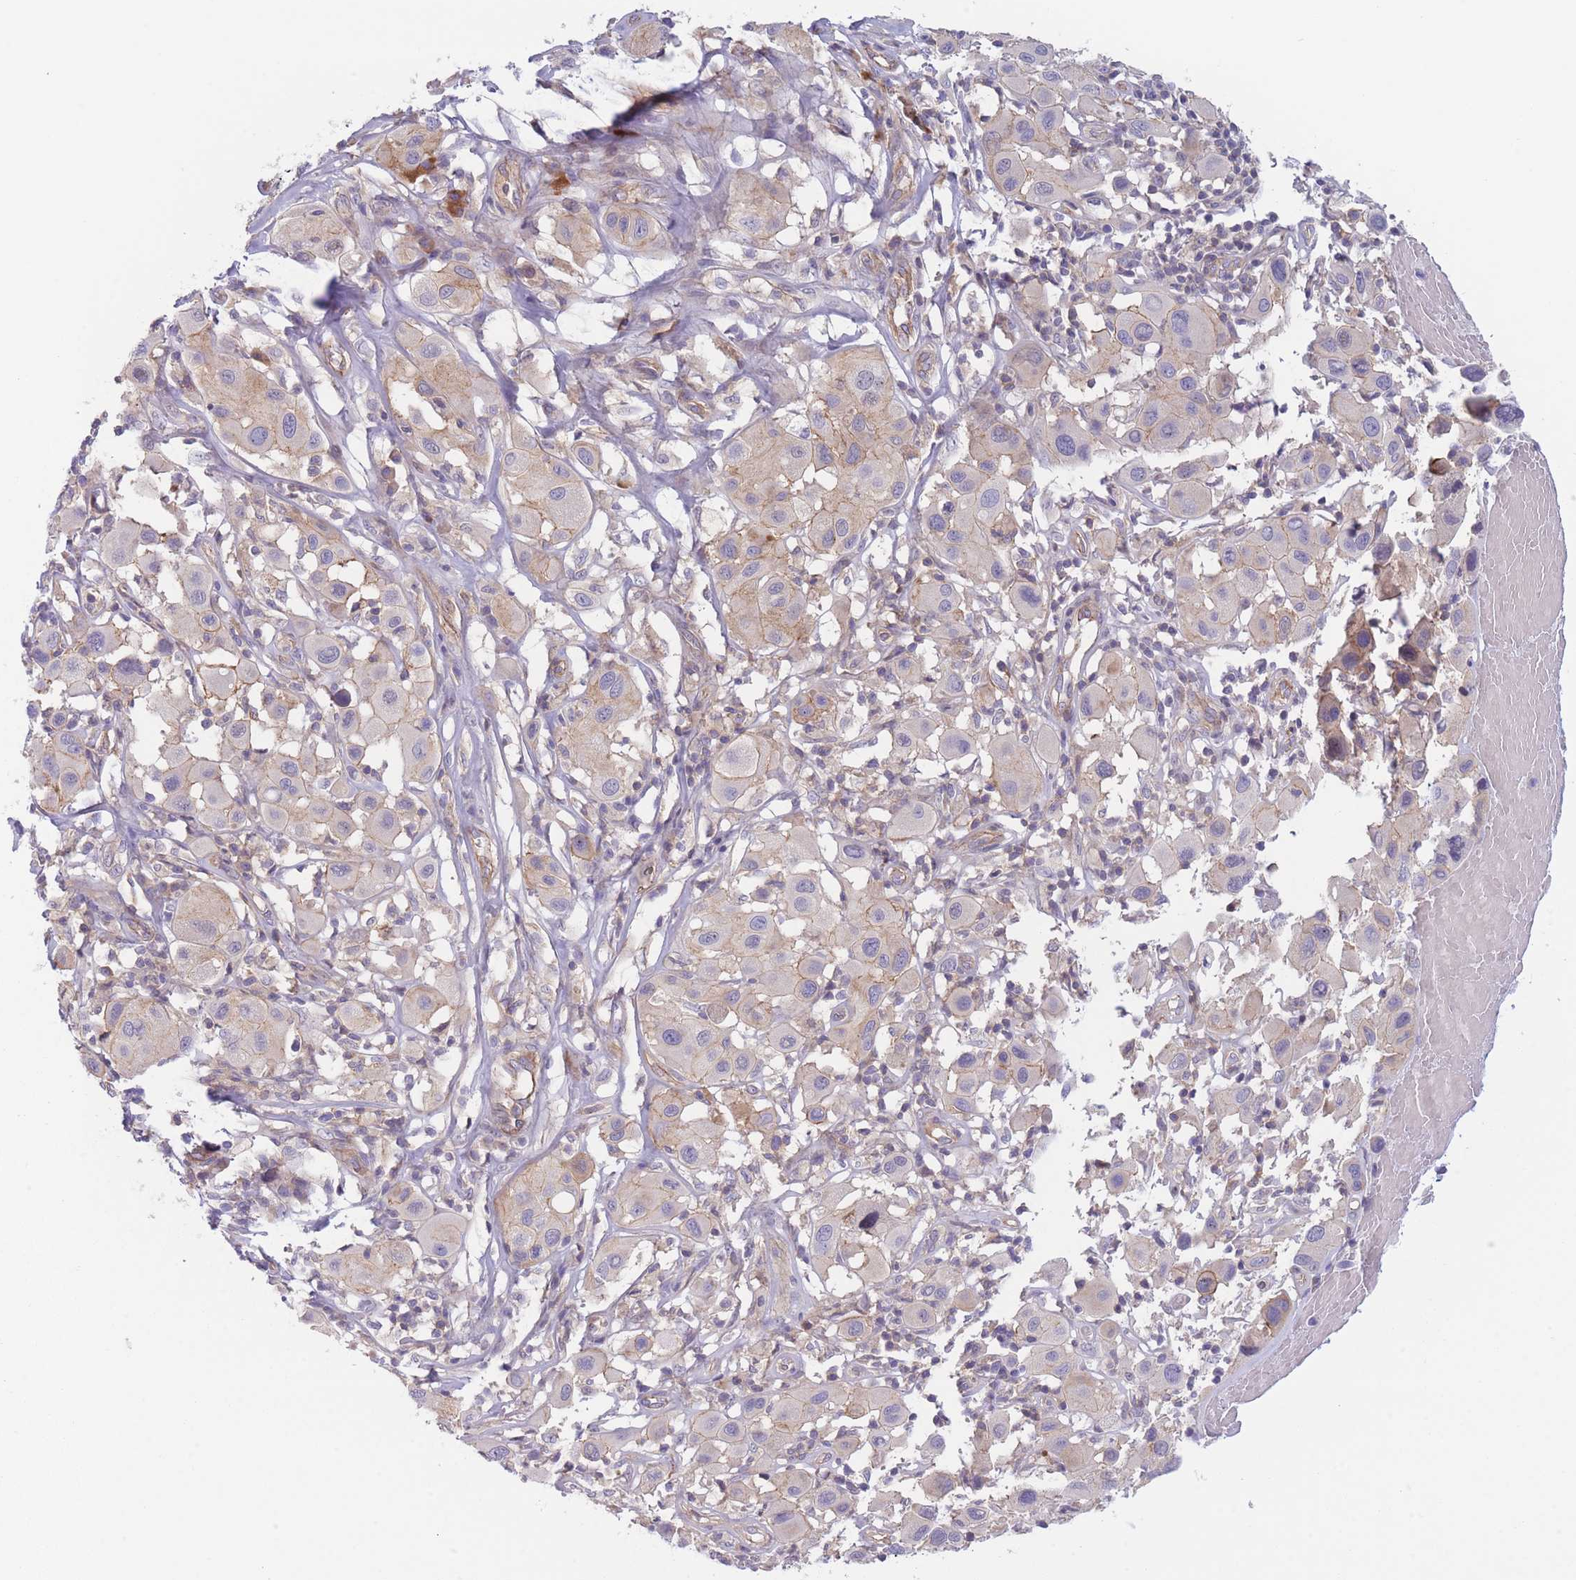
{"staining": {"intensity": "weak", "quantity": "<25%", "location": "cytoplasmic/membranous"}, "tissue": "melanoma", "cell_type": "Tumor cells", "image_type": "cancer", "snomed": [{"axis": "morphology", "description": "Malignant melanoma, Metastatic site"}, {"axis": "topography", "description": "Skin"}], "caption": "This histopathology image is of malignant melanoma (metastatic site) stained with immunohistochemistry (IHC) to label a protein in brown with the nuclei are counter-stained blue. There is no expression in tumor cells.", "gene": "WDR93", "patient": {"sex": "male", "age": 41}}